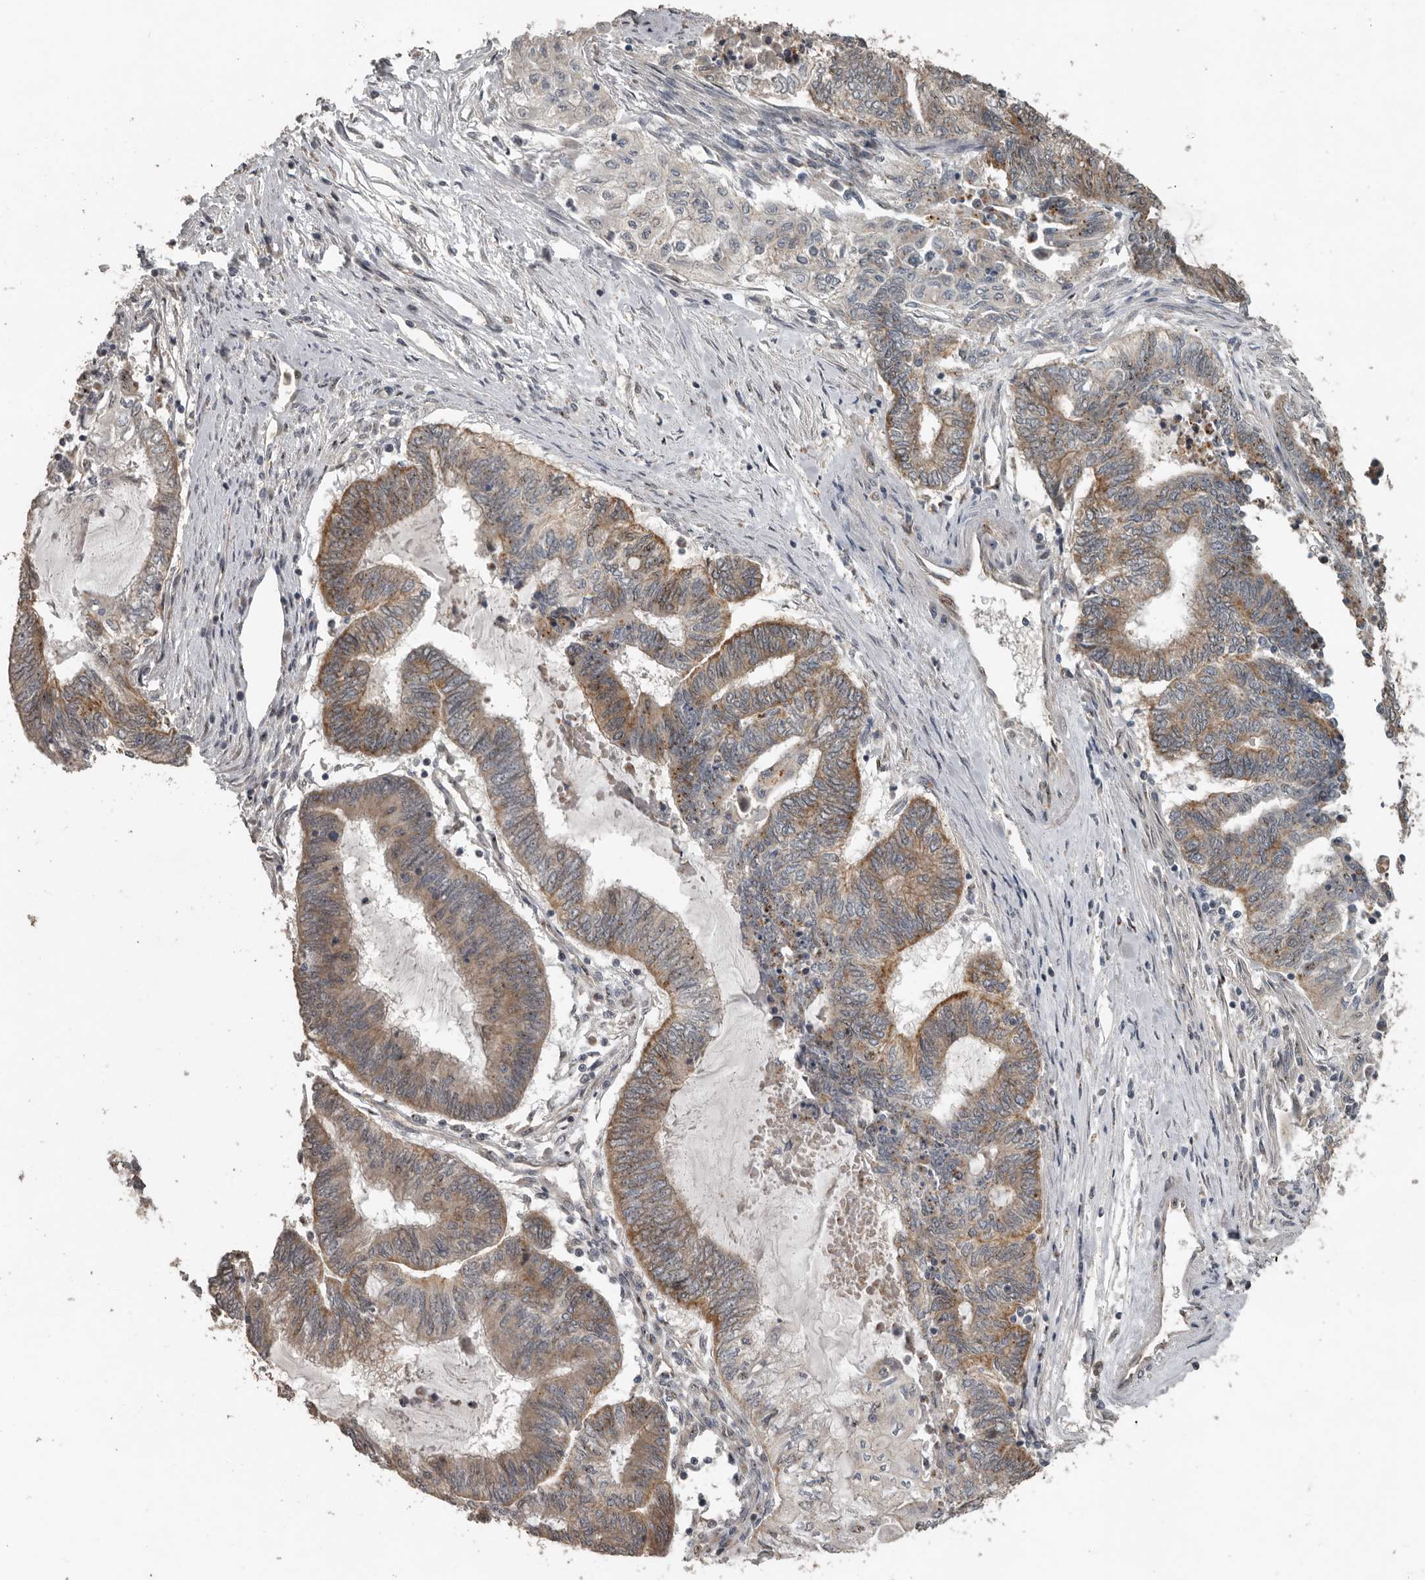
{"staining": {"intensity": "moderate", "quantity": ">75%", "location": "cytoplasmic/membranous"}, "tissue": "endometrial cancer", "cell_type": "Tumor cells", "image_type": "cancer", "snomed": [{"axis": "morphology", "description": "Adenocarcinoma, NOS"}, {"axis": "topography", "description": "Uterus"}, {"axis": "topography", "description": "Endometrium"}], "caption": "Immunohistochemical staining of human endometrial cancer (adenocarcinoma) shows medium levels of moderate cytoplasmic/membranous staining in approximately >75% of tumor cells.", "gene": "CEP350", "patient": {"sex": "female", "age": 70}}